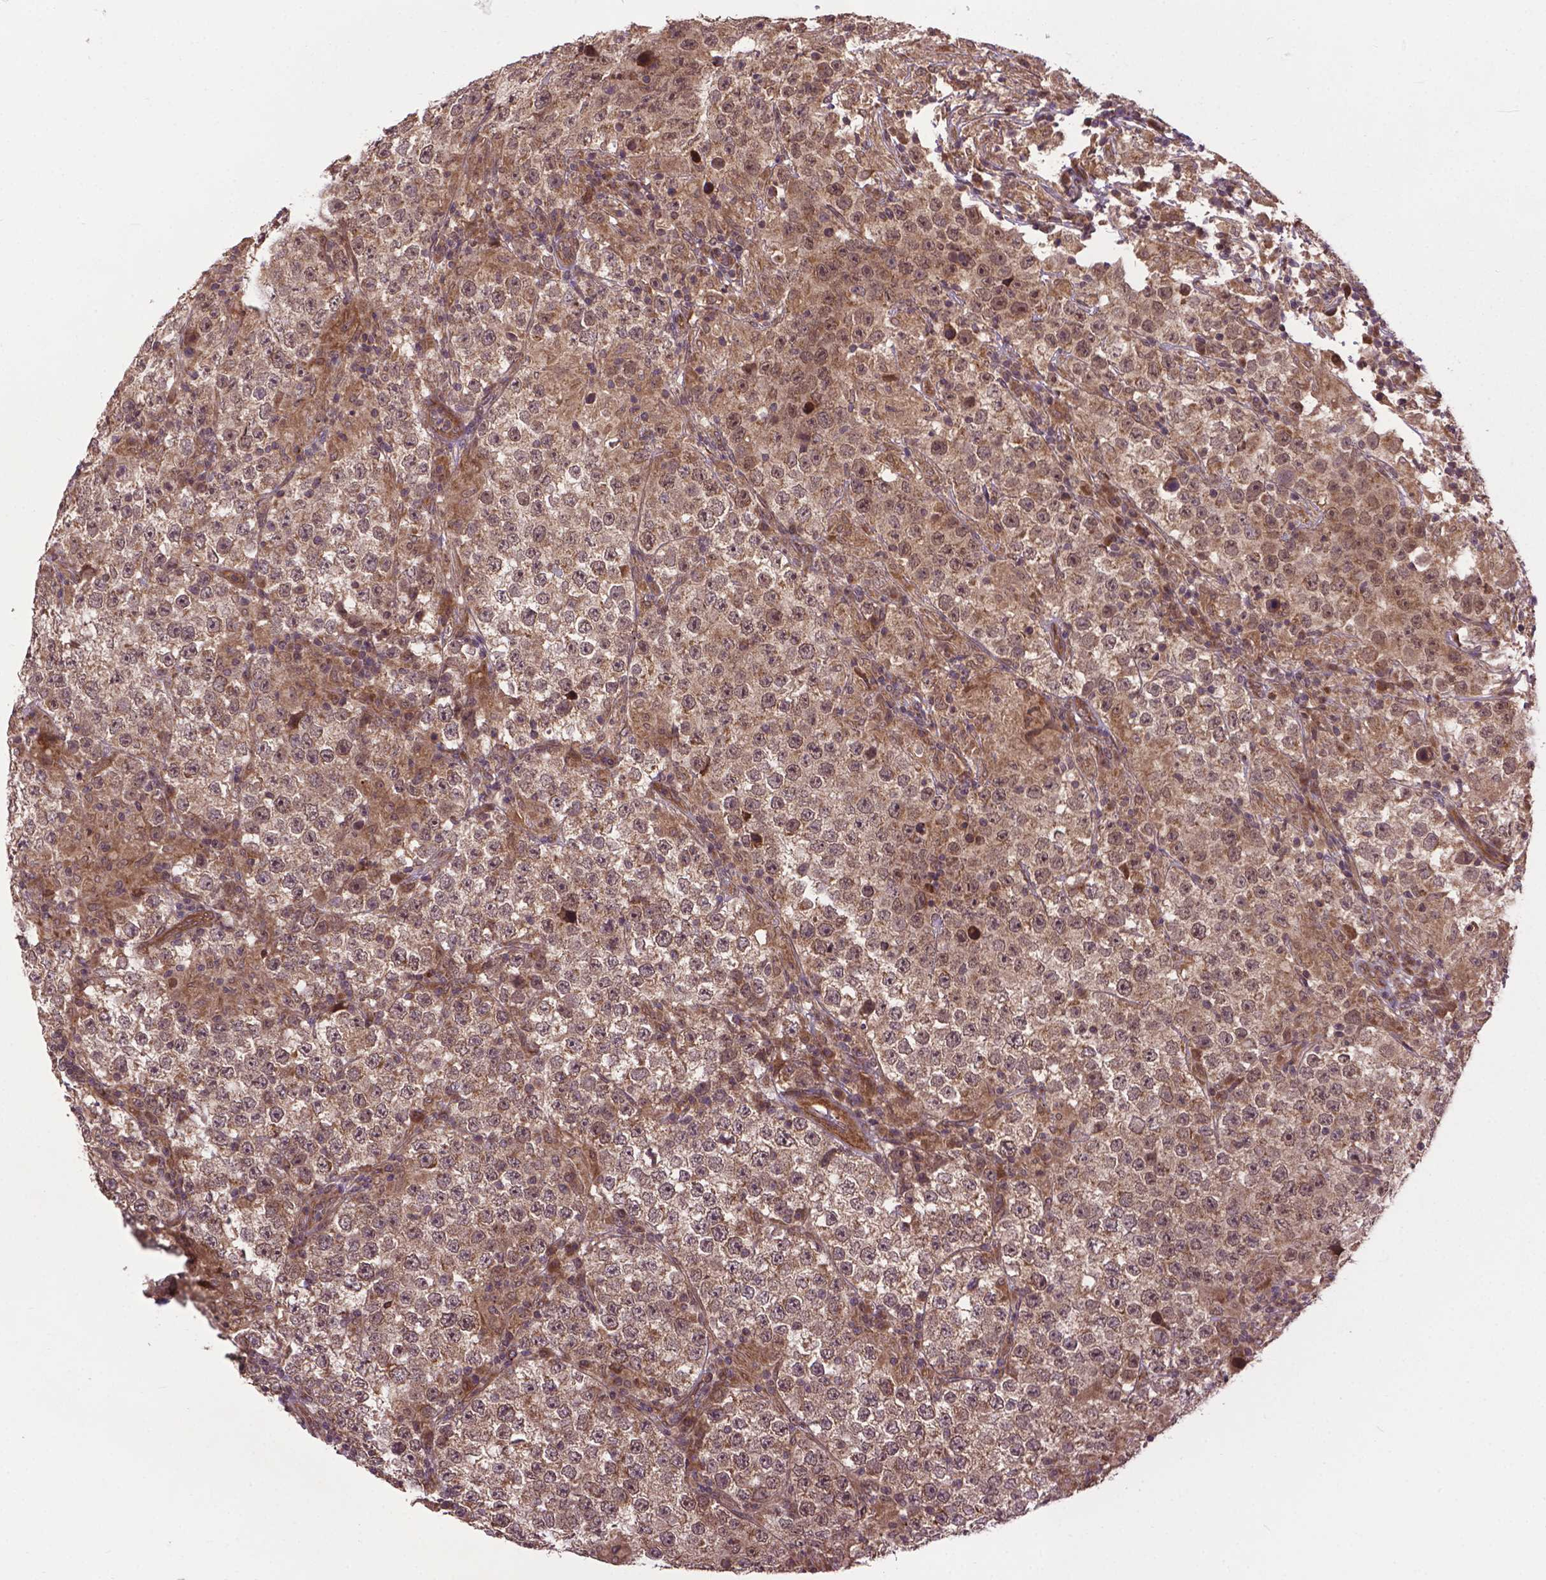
{"staining": {"intensity": "moderate", "quantity": ">75%", "location": "cytoplasmic/membranous"}, "tissue": "testis cancer", "cell_type": "Tumor cells", "image_type": "cancer", "snomed": [{"axis": "morphology", "description": "Seminoma, NOS"}, {"axis": "morphology", "description": "Carcinoma, Embryonal, NOS"}, {"axis": "topography", "description": "Testis"}], "caption": "Immunohistochemistry (IHC) histopathology image of neoplastic tissue: testis cancer (embryonal carcinoma) stained using IHC reveals medium levels of moderate protein expression localized specifically in the cytoplasmic/membranous of tumor cells, appearing as a cytoplasmic/membranous brown color.", "gene": "ZNF616", "patient": {"sex": "male", "age": 41}}